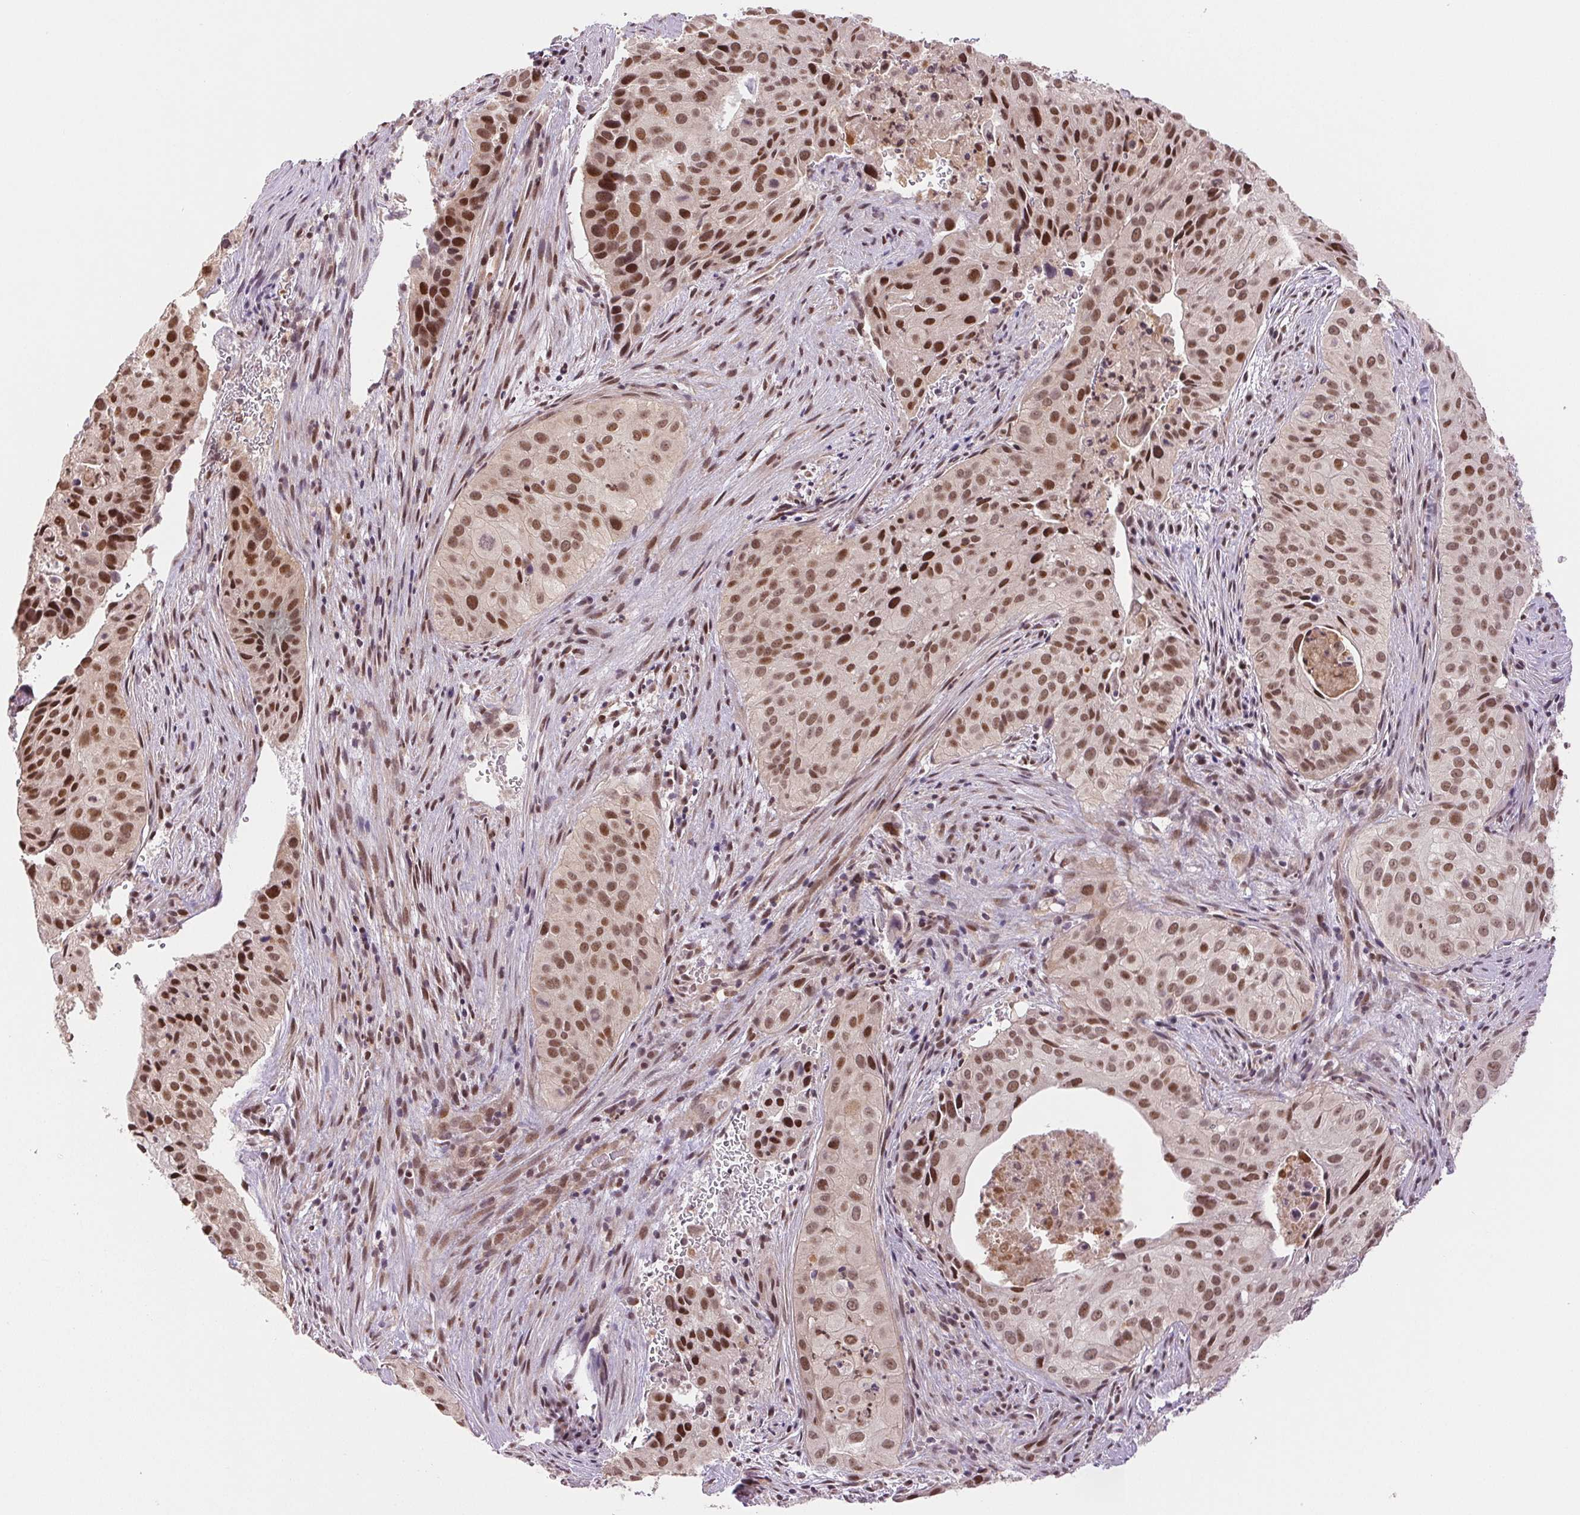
{"staining": {"intensity": "moderate", "quantity": ">75%", "location": "nuclear"}, "tissue": "cervical cancer", "cell_type": "Tumor cells", "image_type": "cancer", "snomed": [{"axis": "morphology", "description": "Squamous cell carcinoma, NOS"}, {"axis": "topography", "description": "Cervix"}], "caption": "Immunohistochemical staining of human cervical cancer reveals moderate nuclear protein staining in about >75% of tumor cells.", "gene": "GRHL3", "patient": {"sex": "female", "age": 38}}